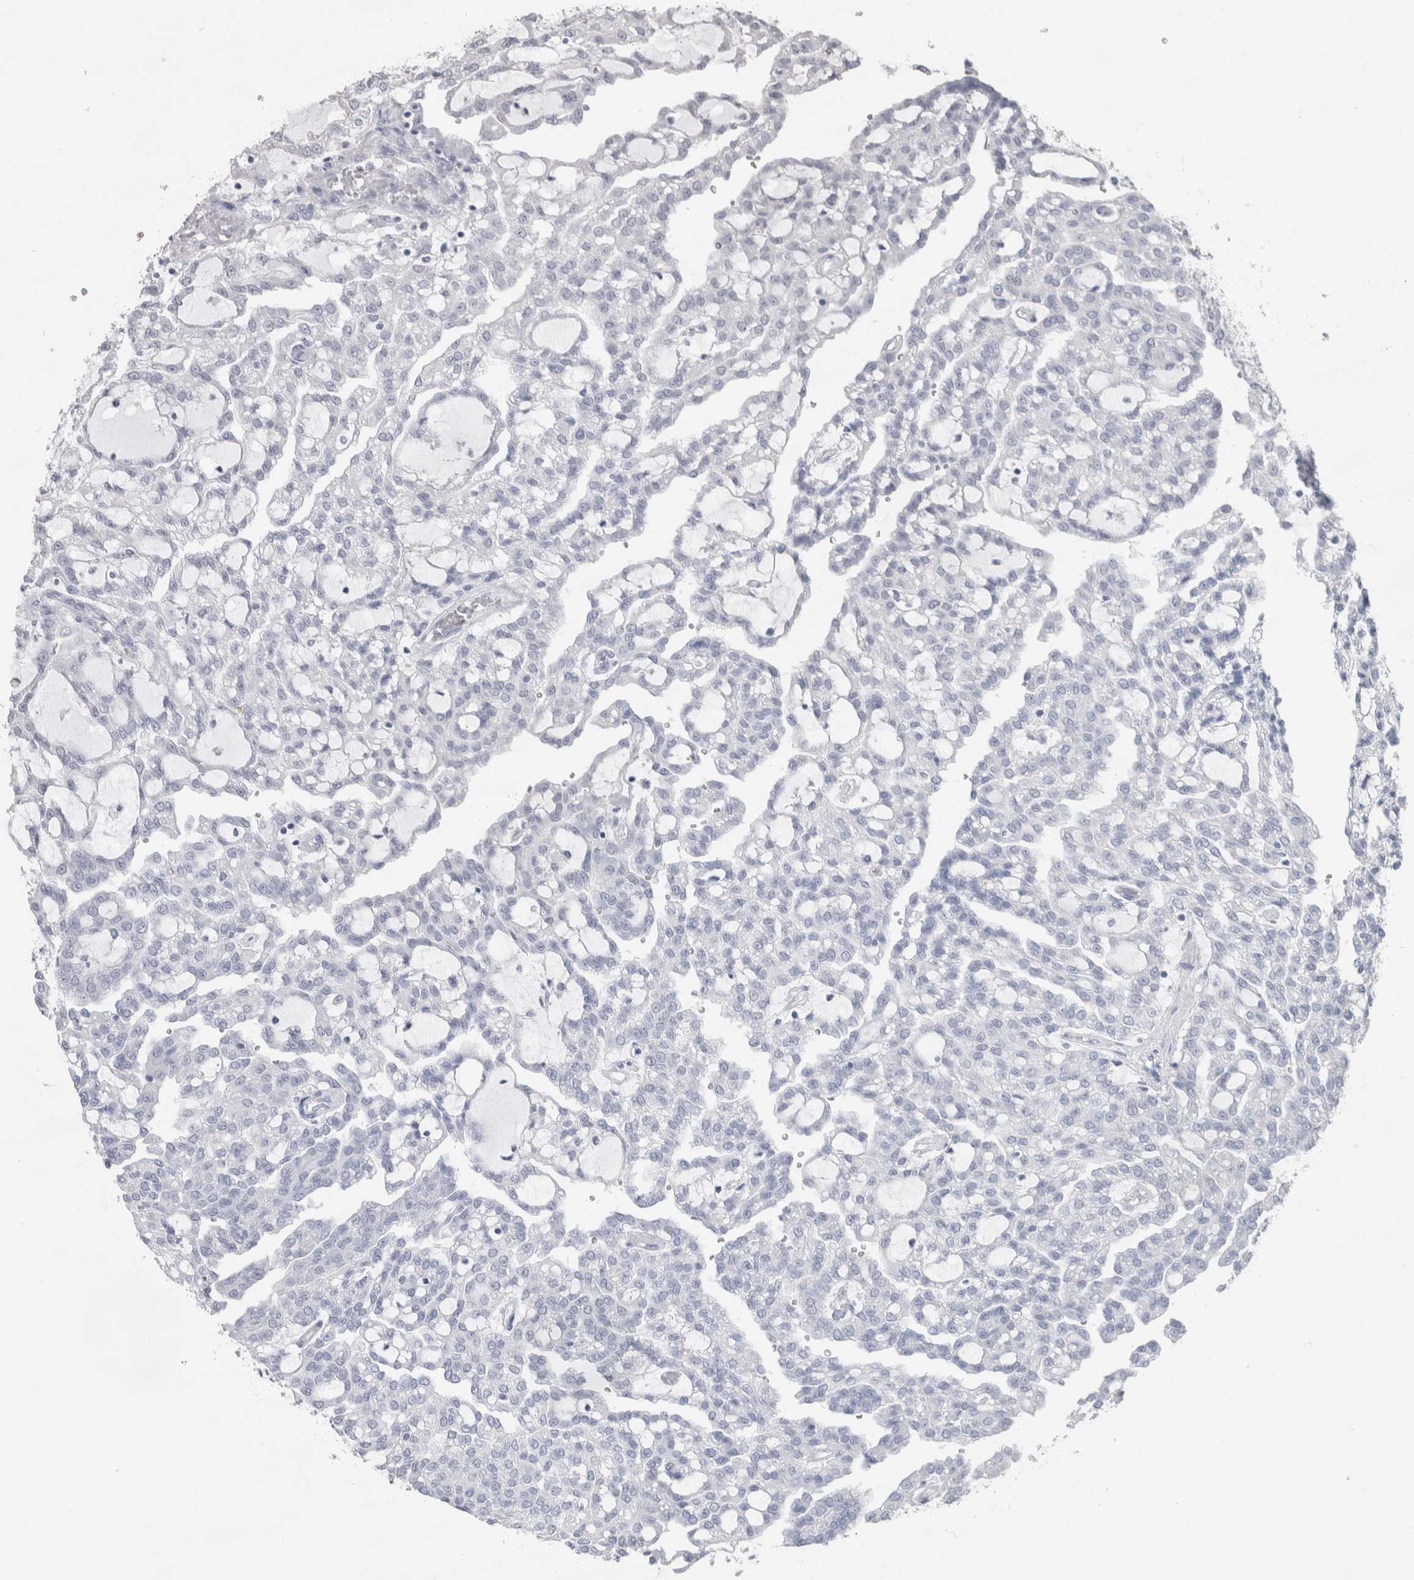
{"staining": {"intensity": "negative", "quantity": "none", "location": "none"}, "tissue": "renal cancer", "cell_type": "Tumor cells", "image_type": "cancer", "snomed": [{"axis": "morphology", "description": "Adenocarcinoma, NOS"}, {"axis": "topography", "description": "Kidney"}], "caption": "The micrograph displays no significant positivity in tumor cells of renal cancer (adenocarcinoma).", "gene": "CDH17", "patient": {"sex": "male", "age": 63}}